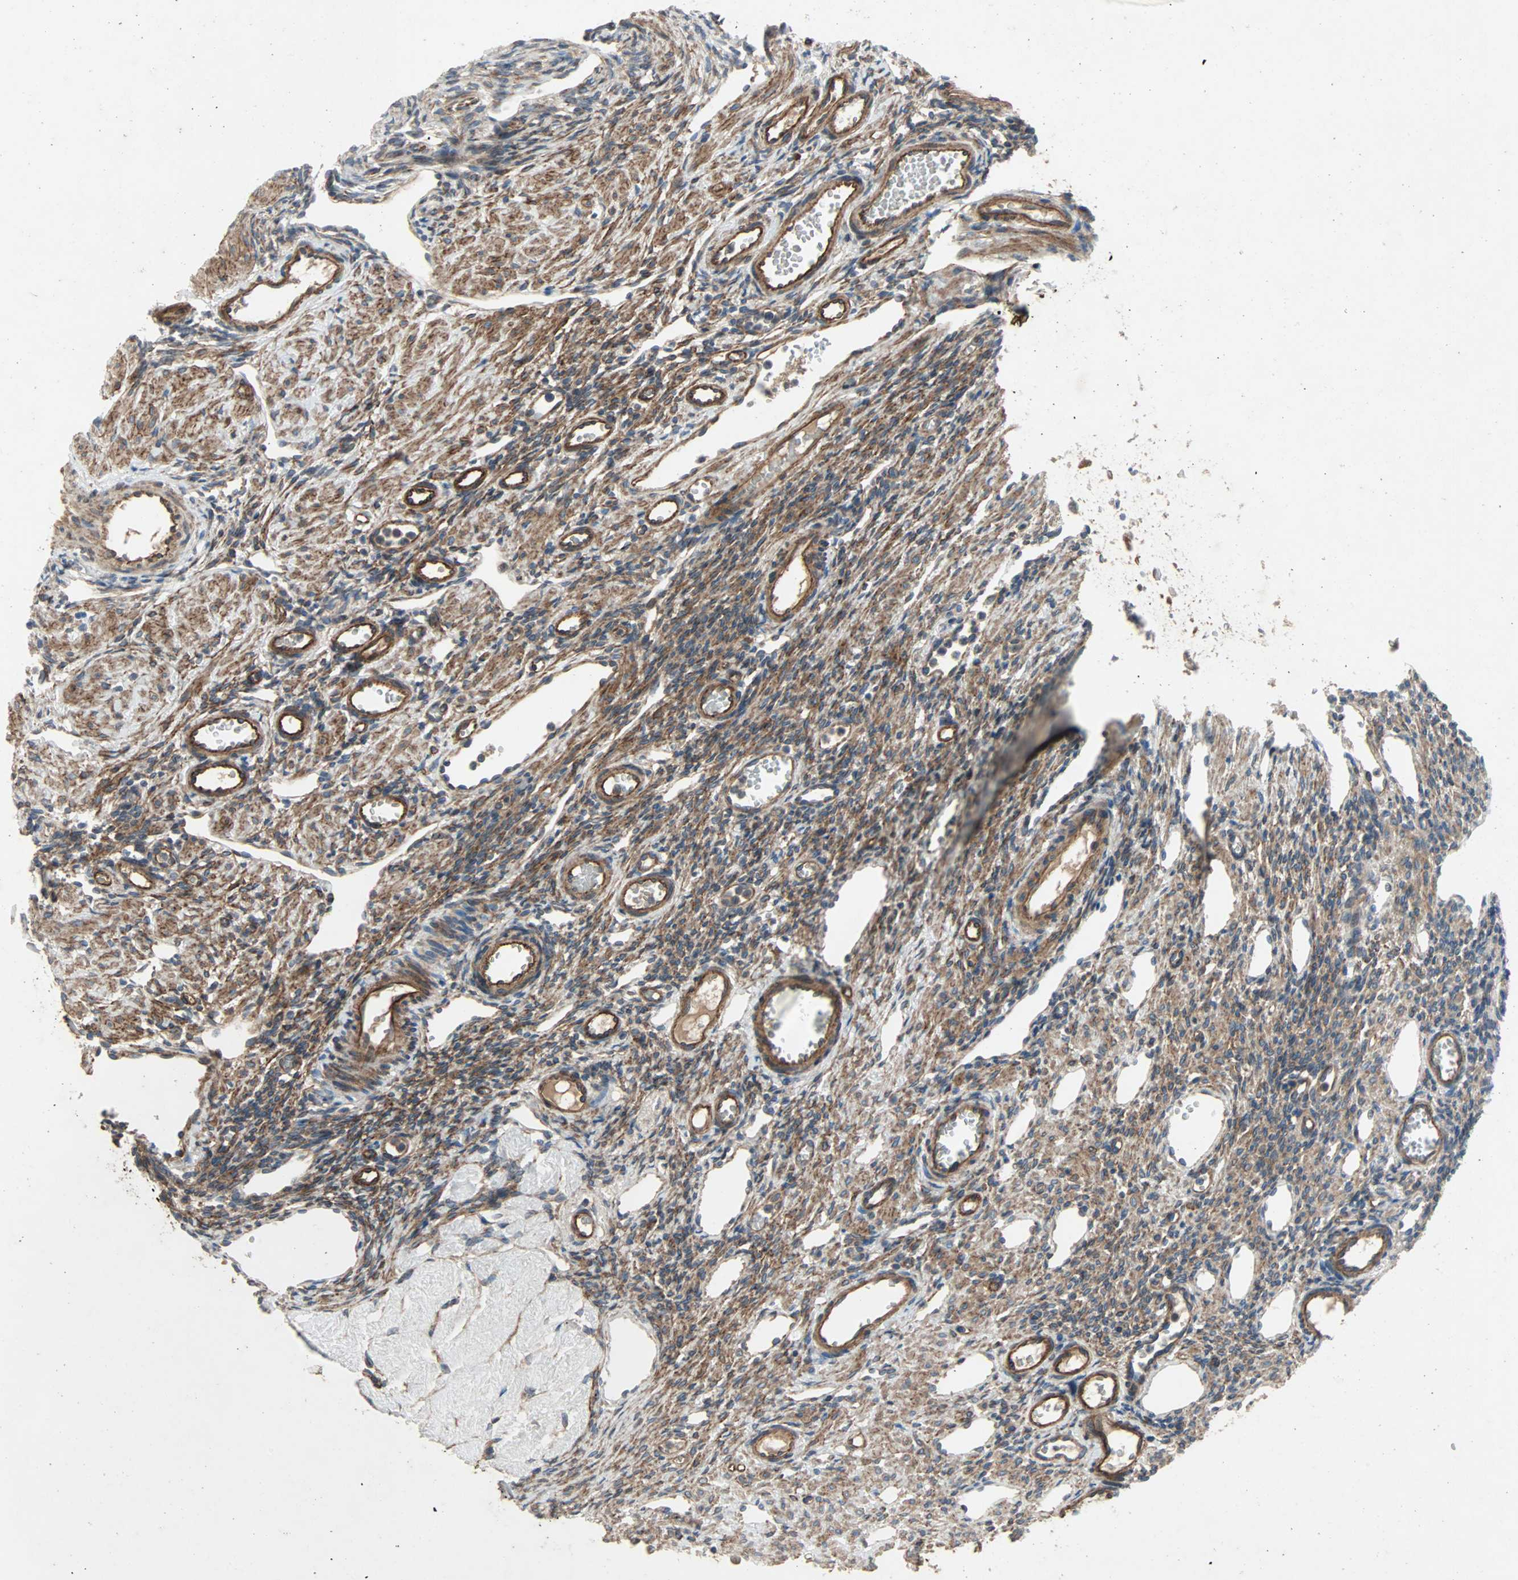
{"staining": {"intensity": "moderate", "quantity": ">75%", "location": "cytoplasmic/membranous"}, "tissue": "ovary", "cell_type": "Ovarian stroma cells", "image_type": "normal", "snomed": [{"axis": "morphology", "description": "Normal tissue, NOS"}, {"axis": "topography", "description": "Ovary"}], "caption": "Immunohistochemistry (IHC) of benign ovary reveals medium levels of moderate cytoplasmic/membranous positivity in about >75% of ovarian stroma cells. (DAB (3,3'-diaminobenzidine) IHC, brown staining for protein, blue staining for nuclei).", "gene": "XYLT1", "patient": {"sex": "female", "age": 33}}